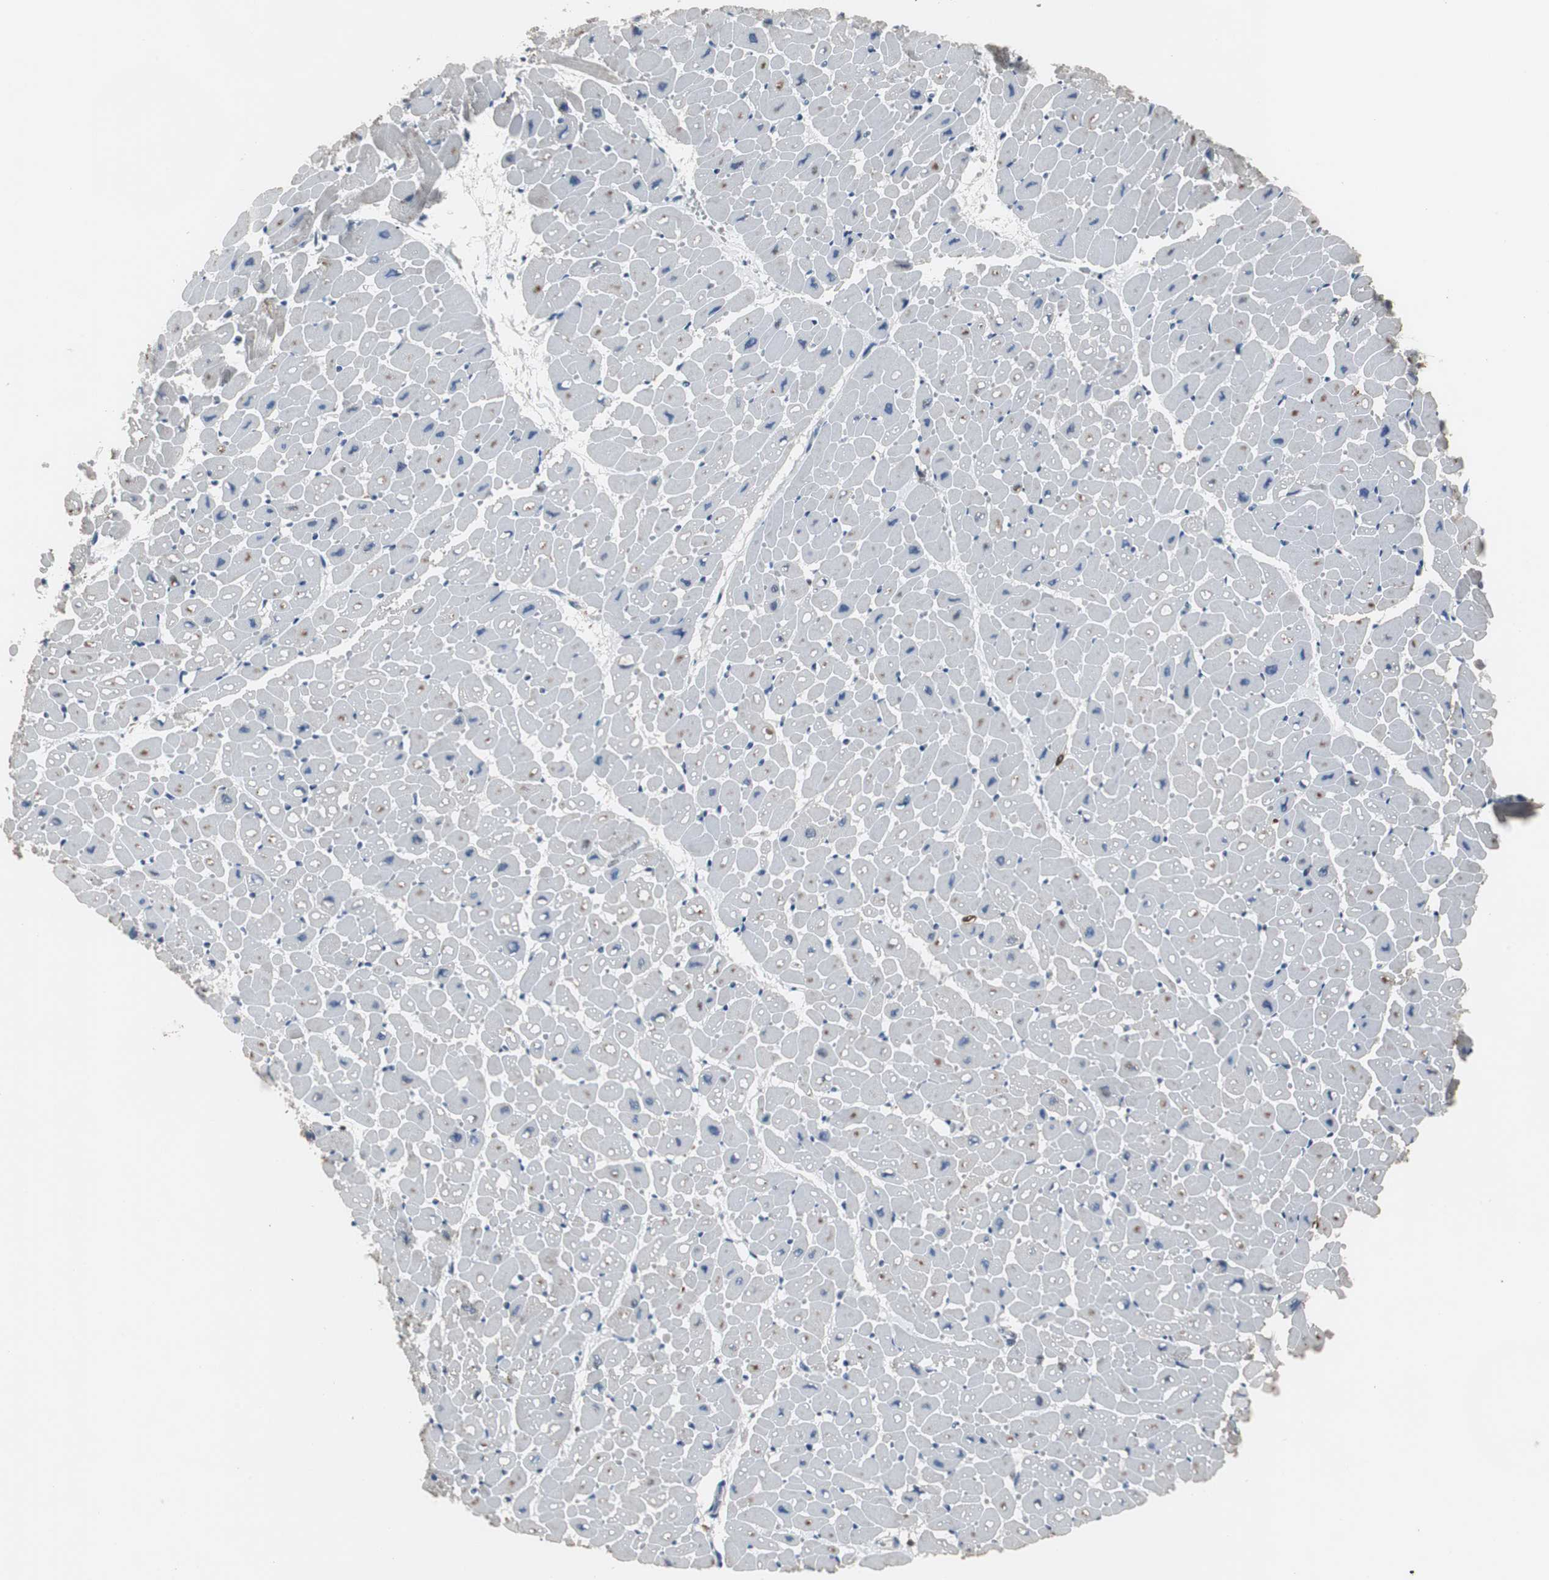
{"staining": {"intensity": "strong", "quantity": "25%-75%", "location": "cytoplasmic/membranous"}, "tissue": "heart muscle", "cell_type": "Cardiomyocytes", "image_type": "normal", "snomed": [{"axis": "morphology", "description": "Normal tissue, NOS"}, {"axis": "topography", "description": "Heart"}], "caption": "The image demonstrates staining of normal heart muscle, revealing strong cytoplasmic/membranous protein staining (brown color) within cardiomyocytes. (DAB = brown stain, brightfield microscopy at high magnification).", "gene": "NCF2", "patient": {"sex": "male", "age": 45}}